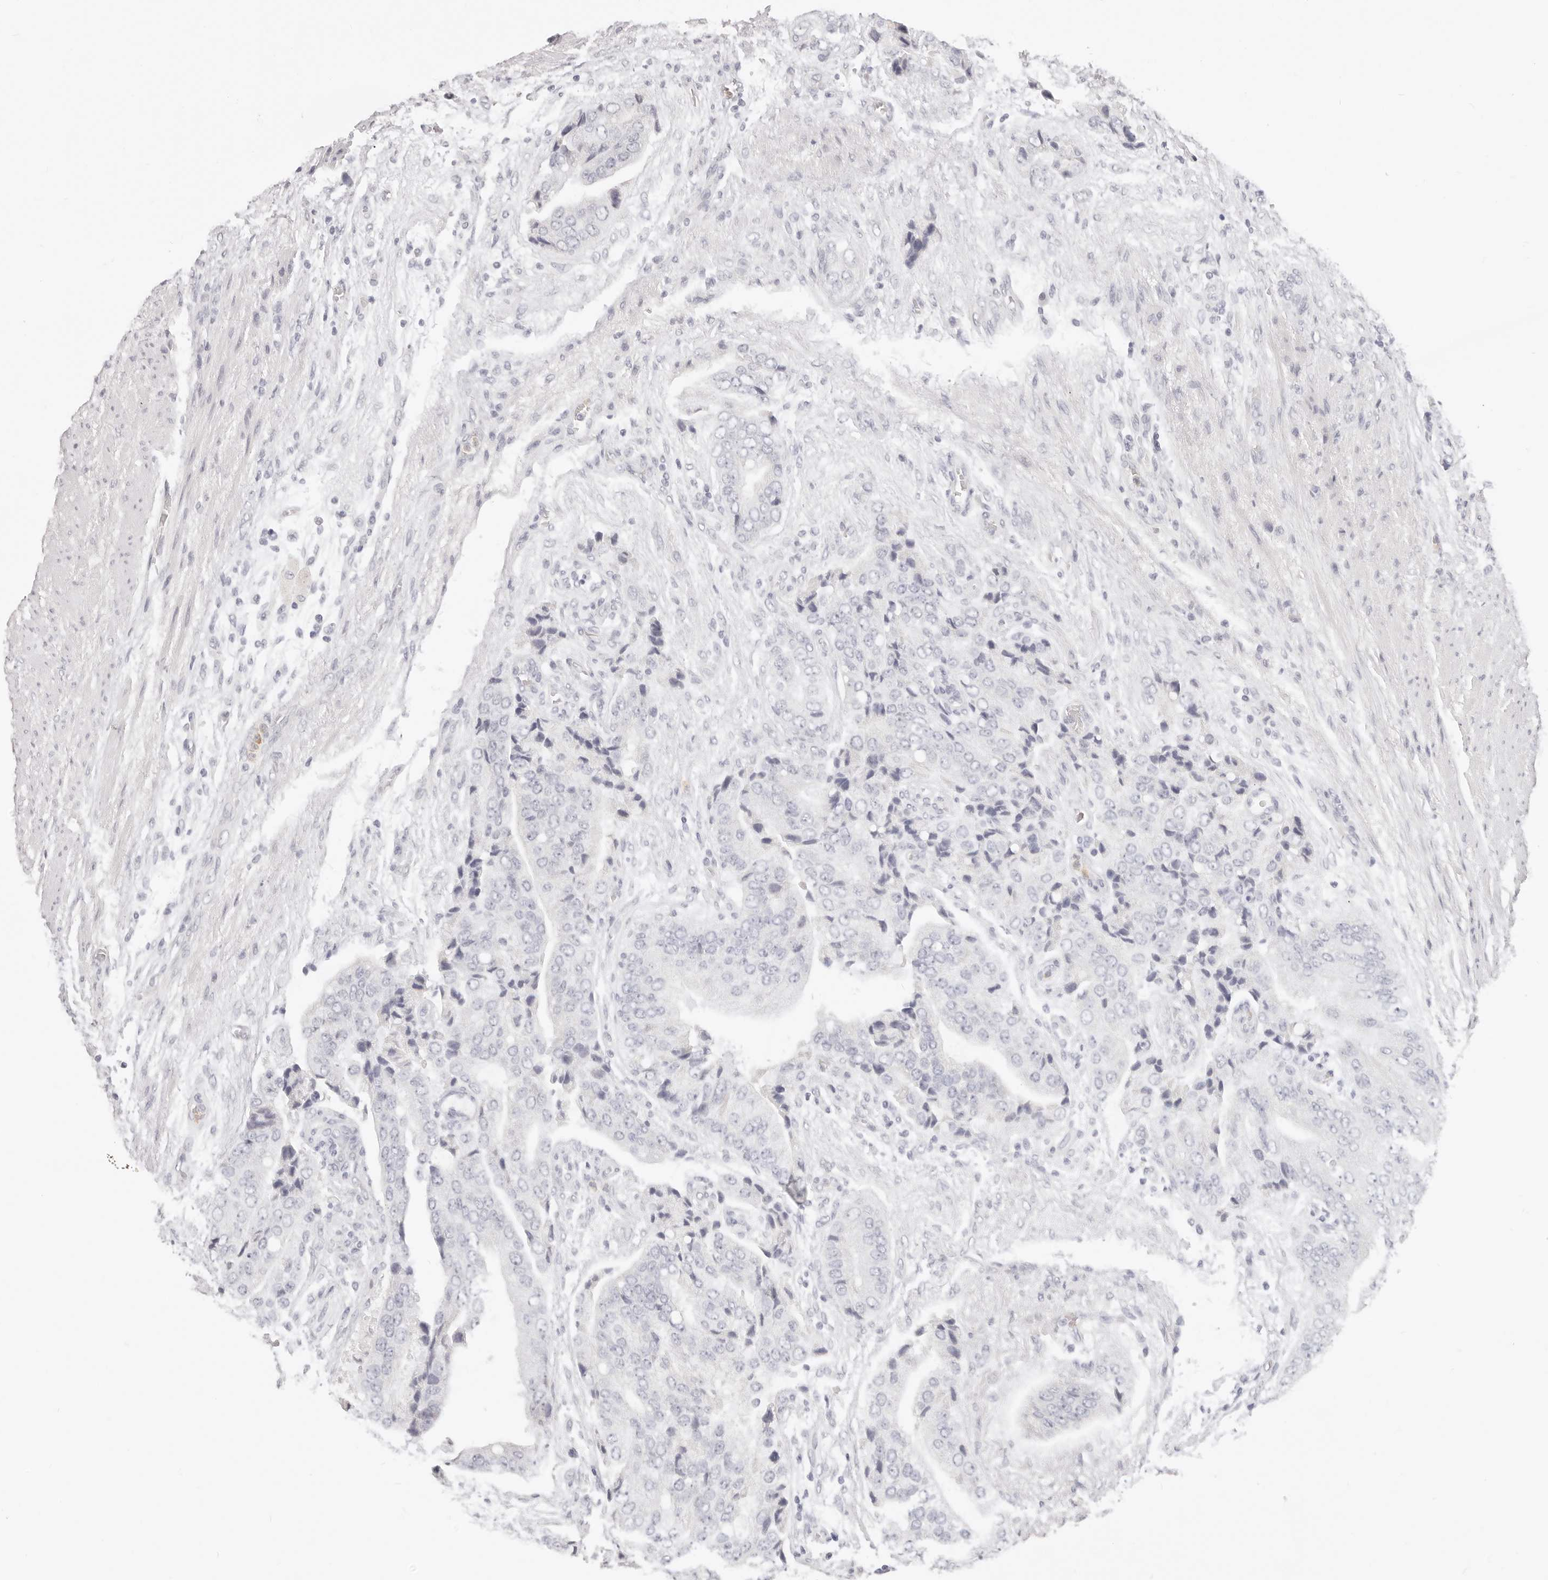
{"staining": {"intensity": "negative", "quantity": "none", "location": "none"}, "tissue": "prostate cancer", "cell_type": "Tumor cells", "image_type": "cancer", "snomed": [{"axis": "morphology", "description": "Adenocarcinoma, High grade"}, {"axis": "topography", "description": "Prostate"}], "caption": "A micrograph of human prostate cancer (adenocarcinoma (high-grade)) is negative for staining in tumor cells.", "gene": "ASCL1", "patient": {"sex": "male", "age": 70}}